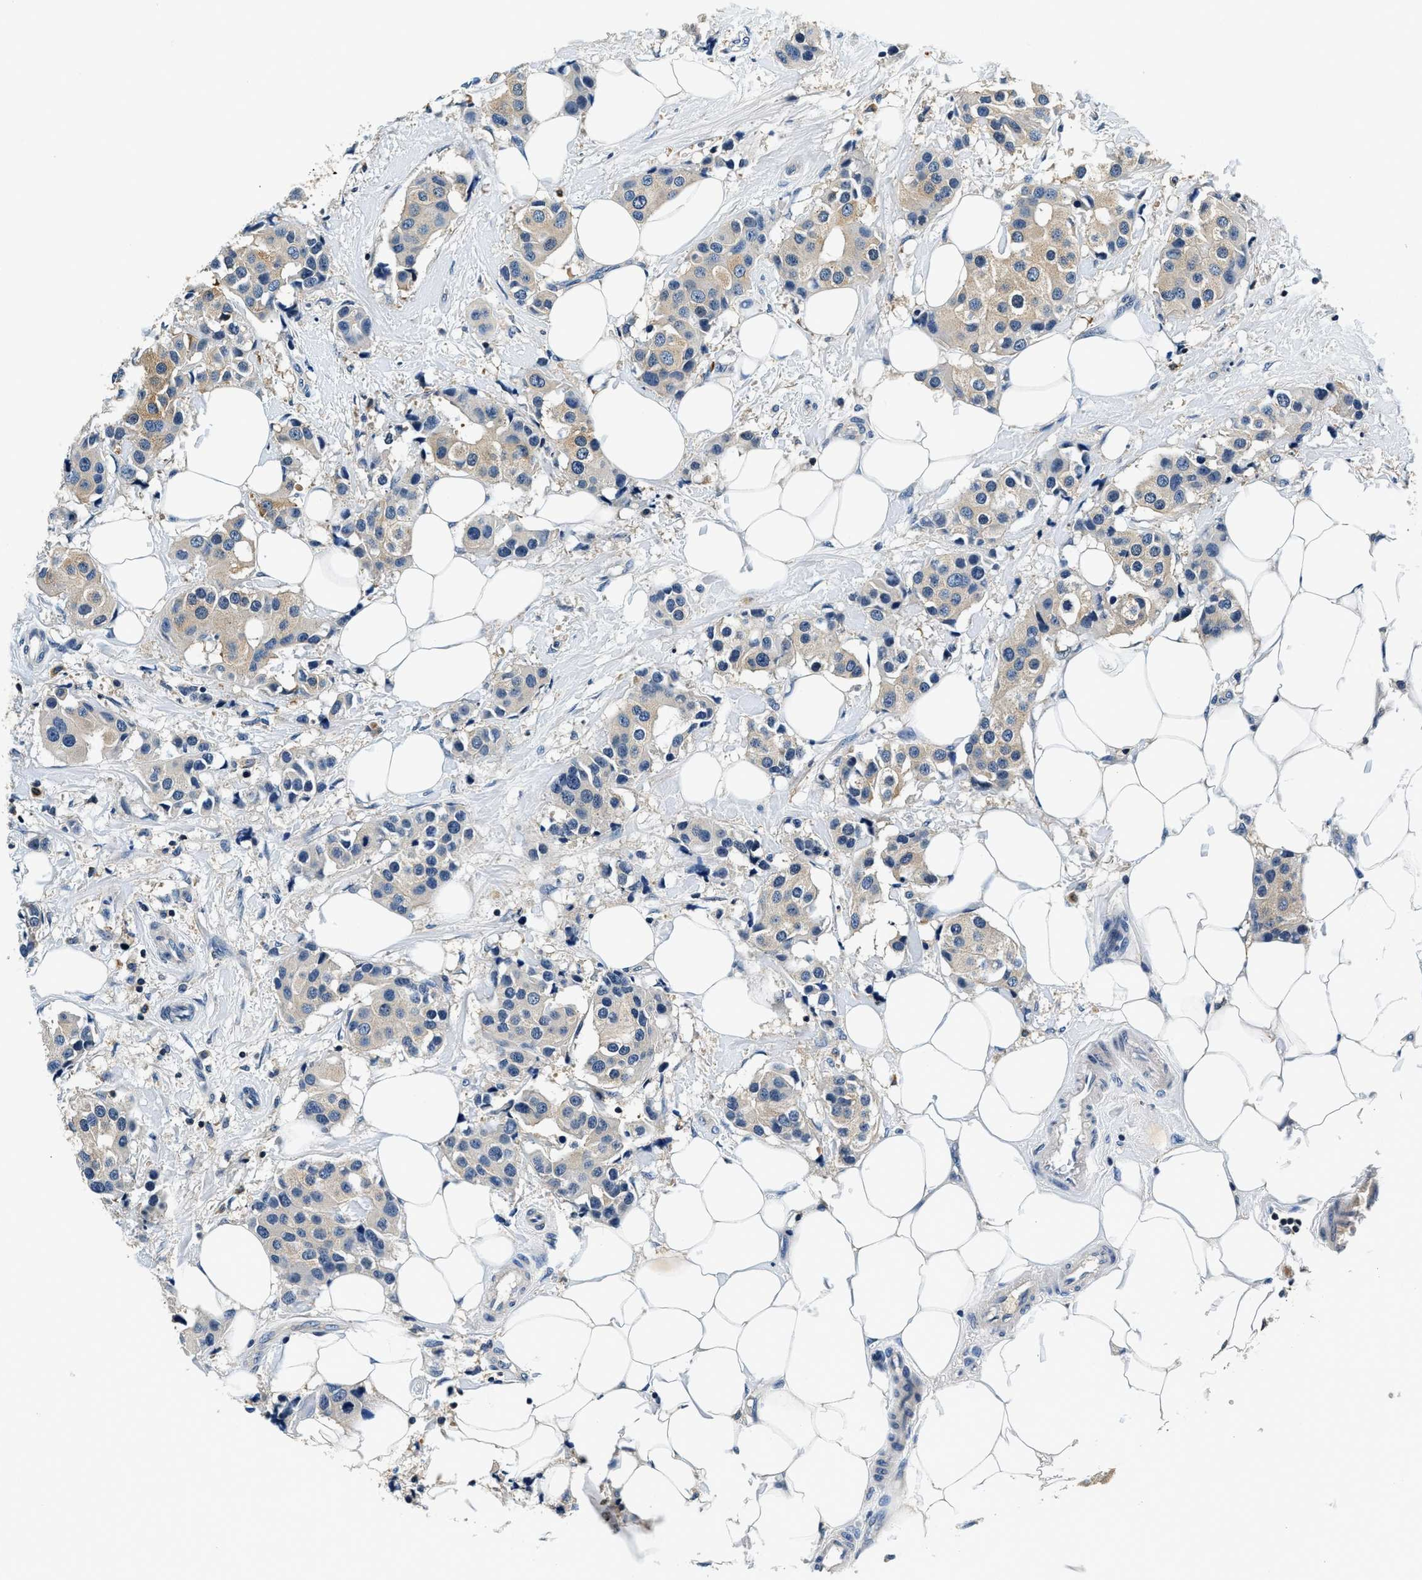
{"staining": {"intensity": "weak", "quantity": ">75%", "location": "cytoplasmic/membranous"}, "tissue": "breast cancer", "cell_type": "Tumor cells", "image_type": "cancer", "snomed": [{"axis": "morphology", "description": "Normal tissue, NOS"}, {"axis": "morphology", "description": "Duct carcinoma"}, {"axis": "topography", "description": "Breast"}], "caption": "A micrograph showing weak cytoplasmic/membranous positivity in approximately >75% of tumor cells in breast cancer, as visualized by brown immunohistochemical staining.", "gene": "RESF1", "patient": {"sex": "female", "age": 39}}